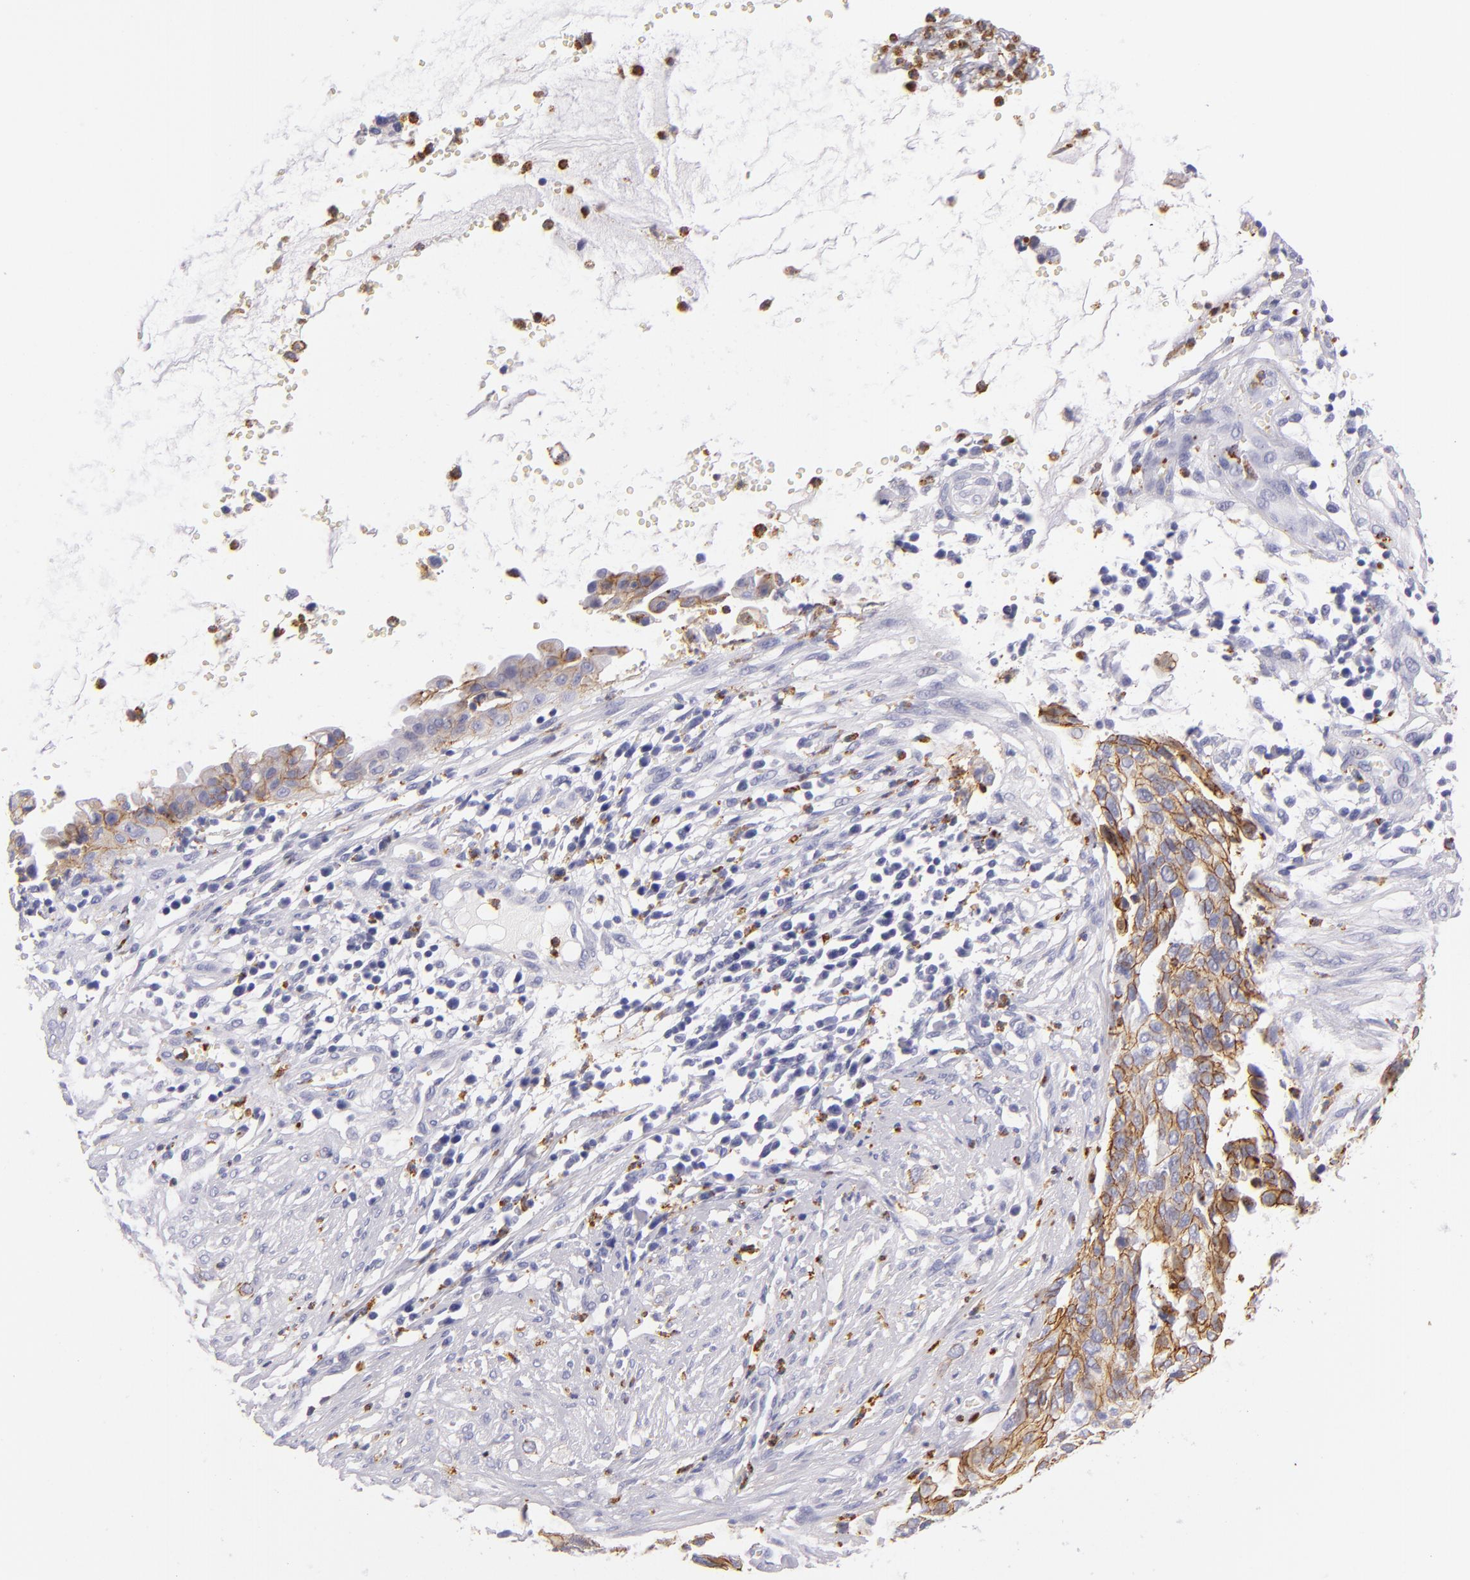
{"staining": {"intensity": "moderate", "quantity": ">75%", "location": "cytoplasmic/membranous"}, "tissue": "cervical cancer", "cell_type": "Tumor cells", "image_type": "cancer", "snomed": [{"axis": "morphology", "description": "Normal tissue, NOS"}, {"axis": "morphology", "description": "Squamous cell carcinoma, NOS"}, {"axis": "topography", "description": "Cervix"}], "caption": "This is an image of immunohistochemistry staining of squamous cell carcinoma (cervical), which shows moderate positivity in the cytoplasmic/membranous of tumor cells.", "gene": "CDH3", "patient": {"sex": "female", "age": 45}}